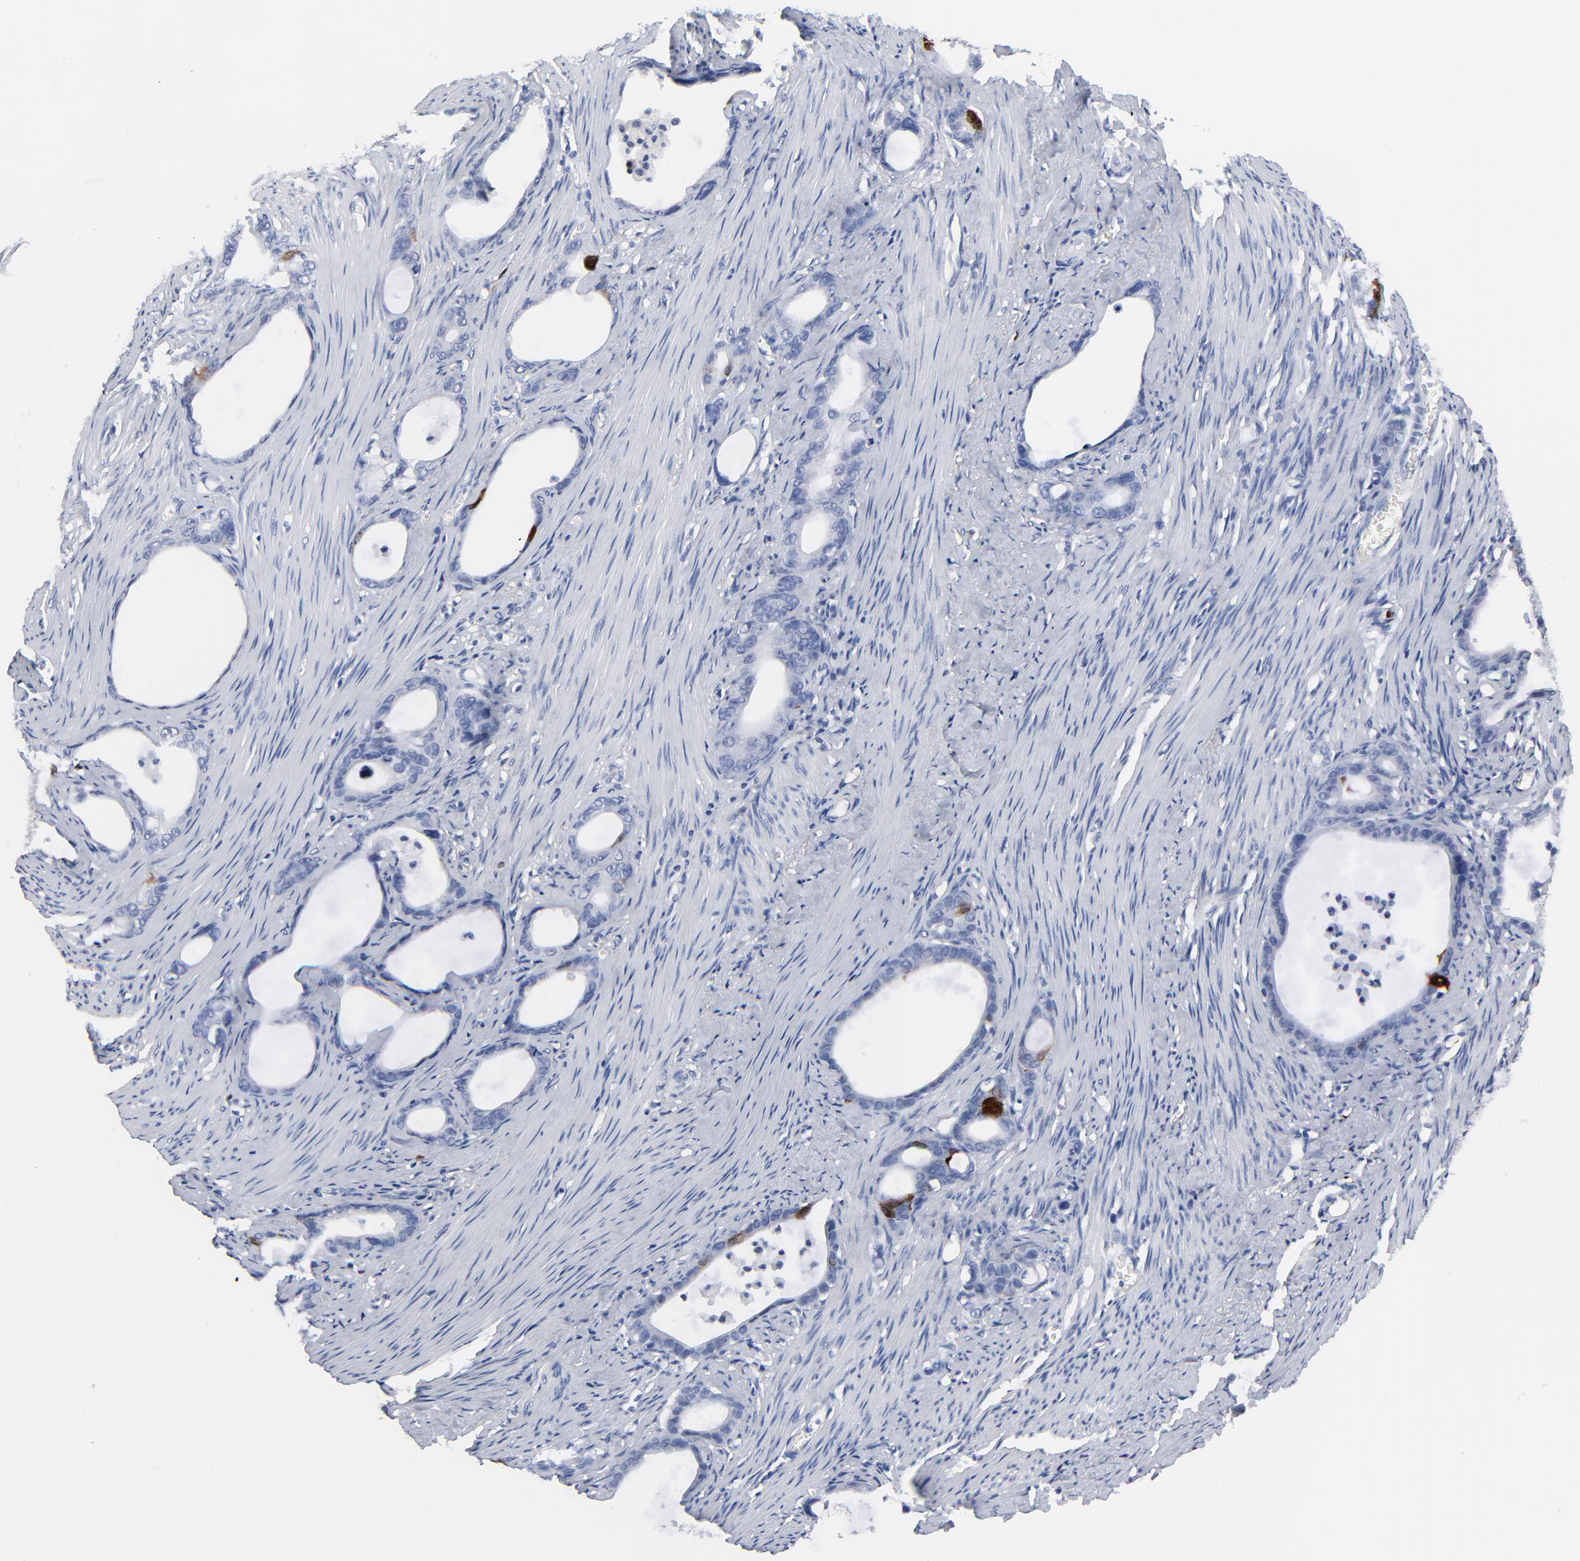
{"staining": {"intensity": "strong", "quantity": "<25%", "location": "cytoplasmic/membranous,nuclear"}, "tissue": "stomach cancer", "cell_type": "Tumor cells", "image_type": "cancer", "snomed": [{"axis": "morphology", "description": "Adenocarcinoma, NOS"}, {"axis": "topography", "description": "Stomach"}], "caption": "Immunohistochemical staining of stomach adenocarcinoma shows strong cytoplasmic/membranous and nuclear protein positivity in about <25% of tumor cells.", "gene": "CDK1", "patient": {"sex": "female", "age": 75}}